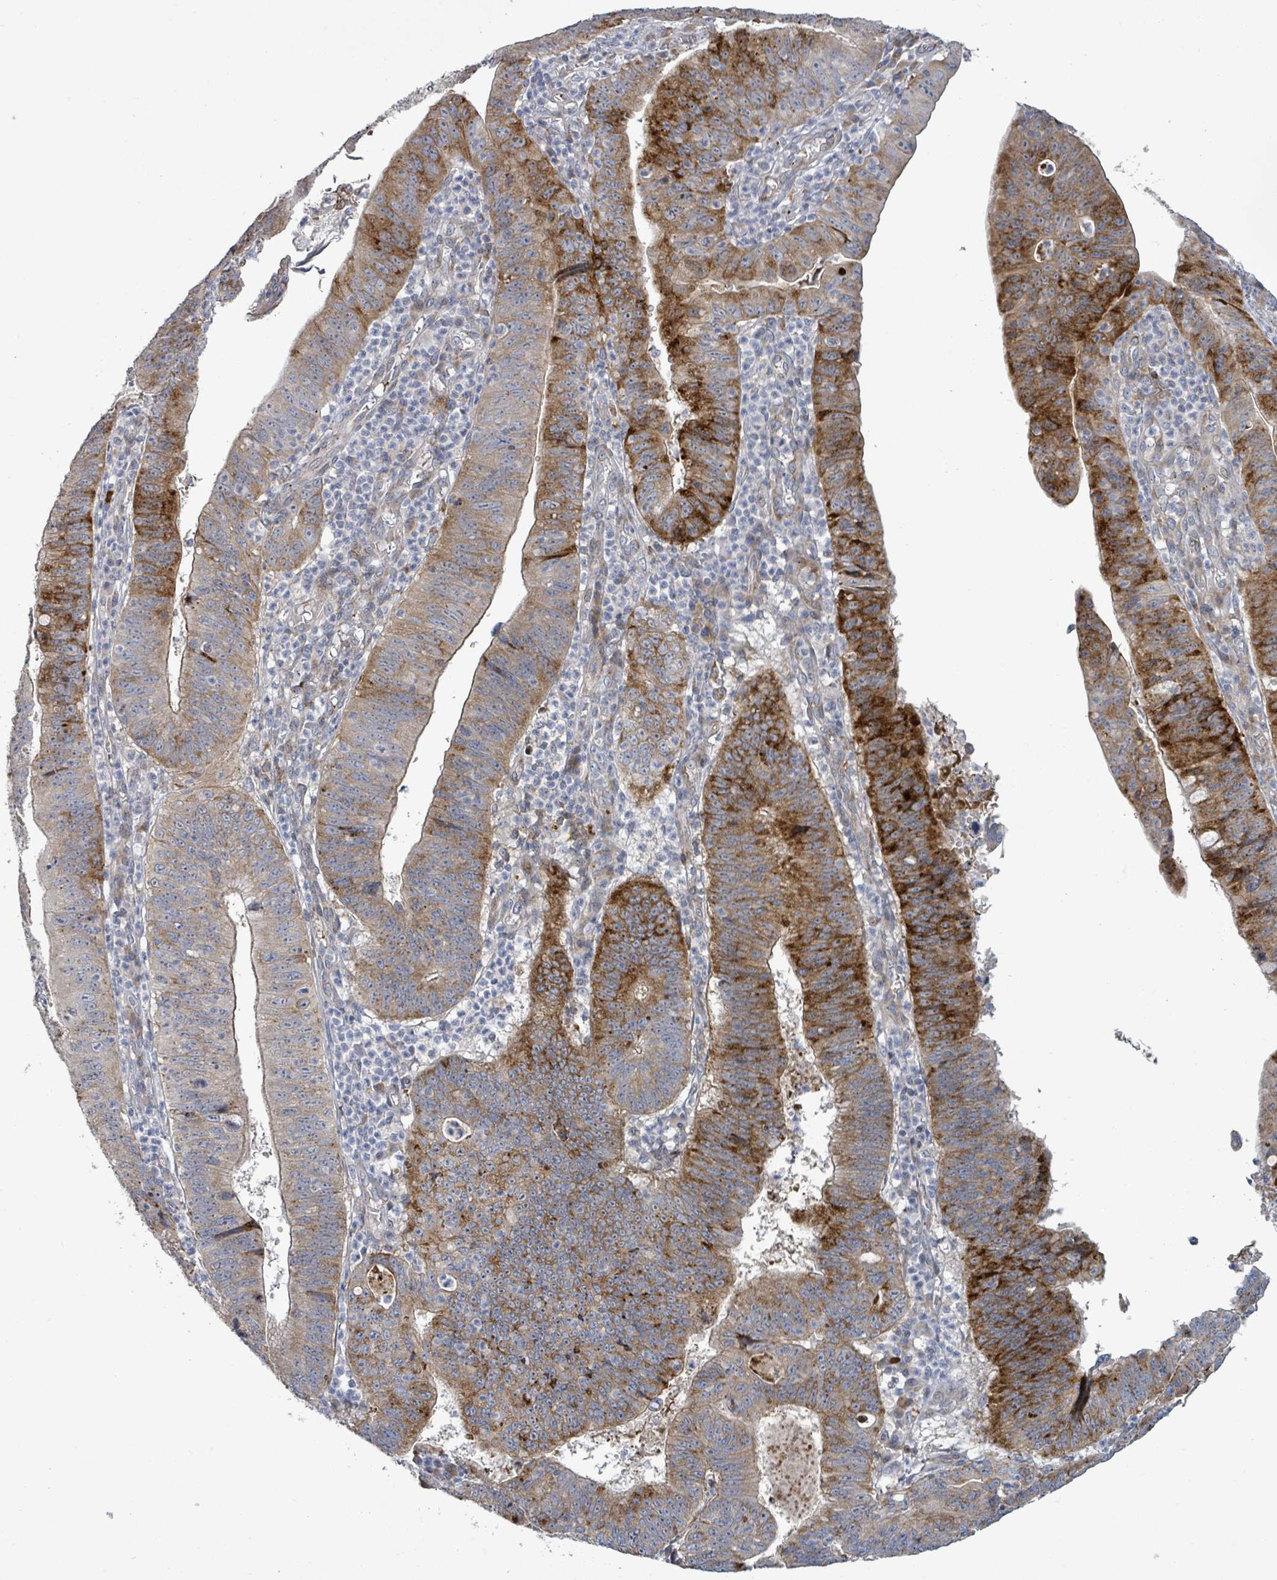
{"staining": {"intensity": "strong", "quantity": "25%-75%", "location": "cytoplasmic/membranous"}, "tissue": "stomach cancer", "cell_type": "Tumor cells", "image_type": "cancer", "snomed": [{"axis": "morphology", "description": "Adenocarcinoma, NOS"}, {"axis": "topography", "description": "Stomach"}], "caption": "Immunohistochemical staining of human stomach adenocarcinoma demonstrates high levels of strong cytoplasmic/membranous staining in about 25%-75% of tumor cells.", "gene": "LILRA4", "patient": {"sex": "male", "age": 59}}